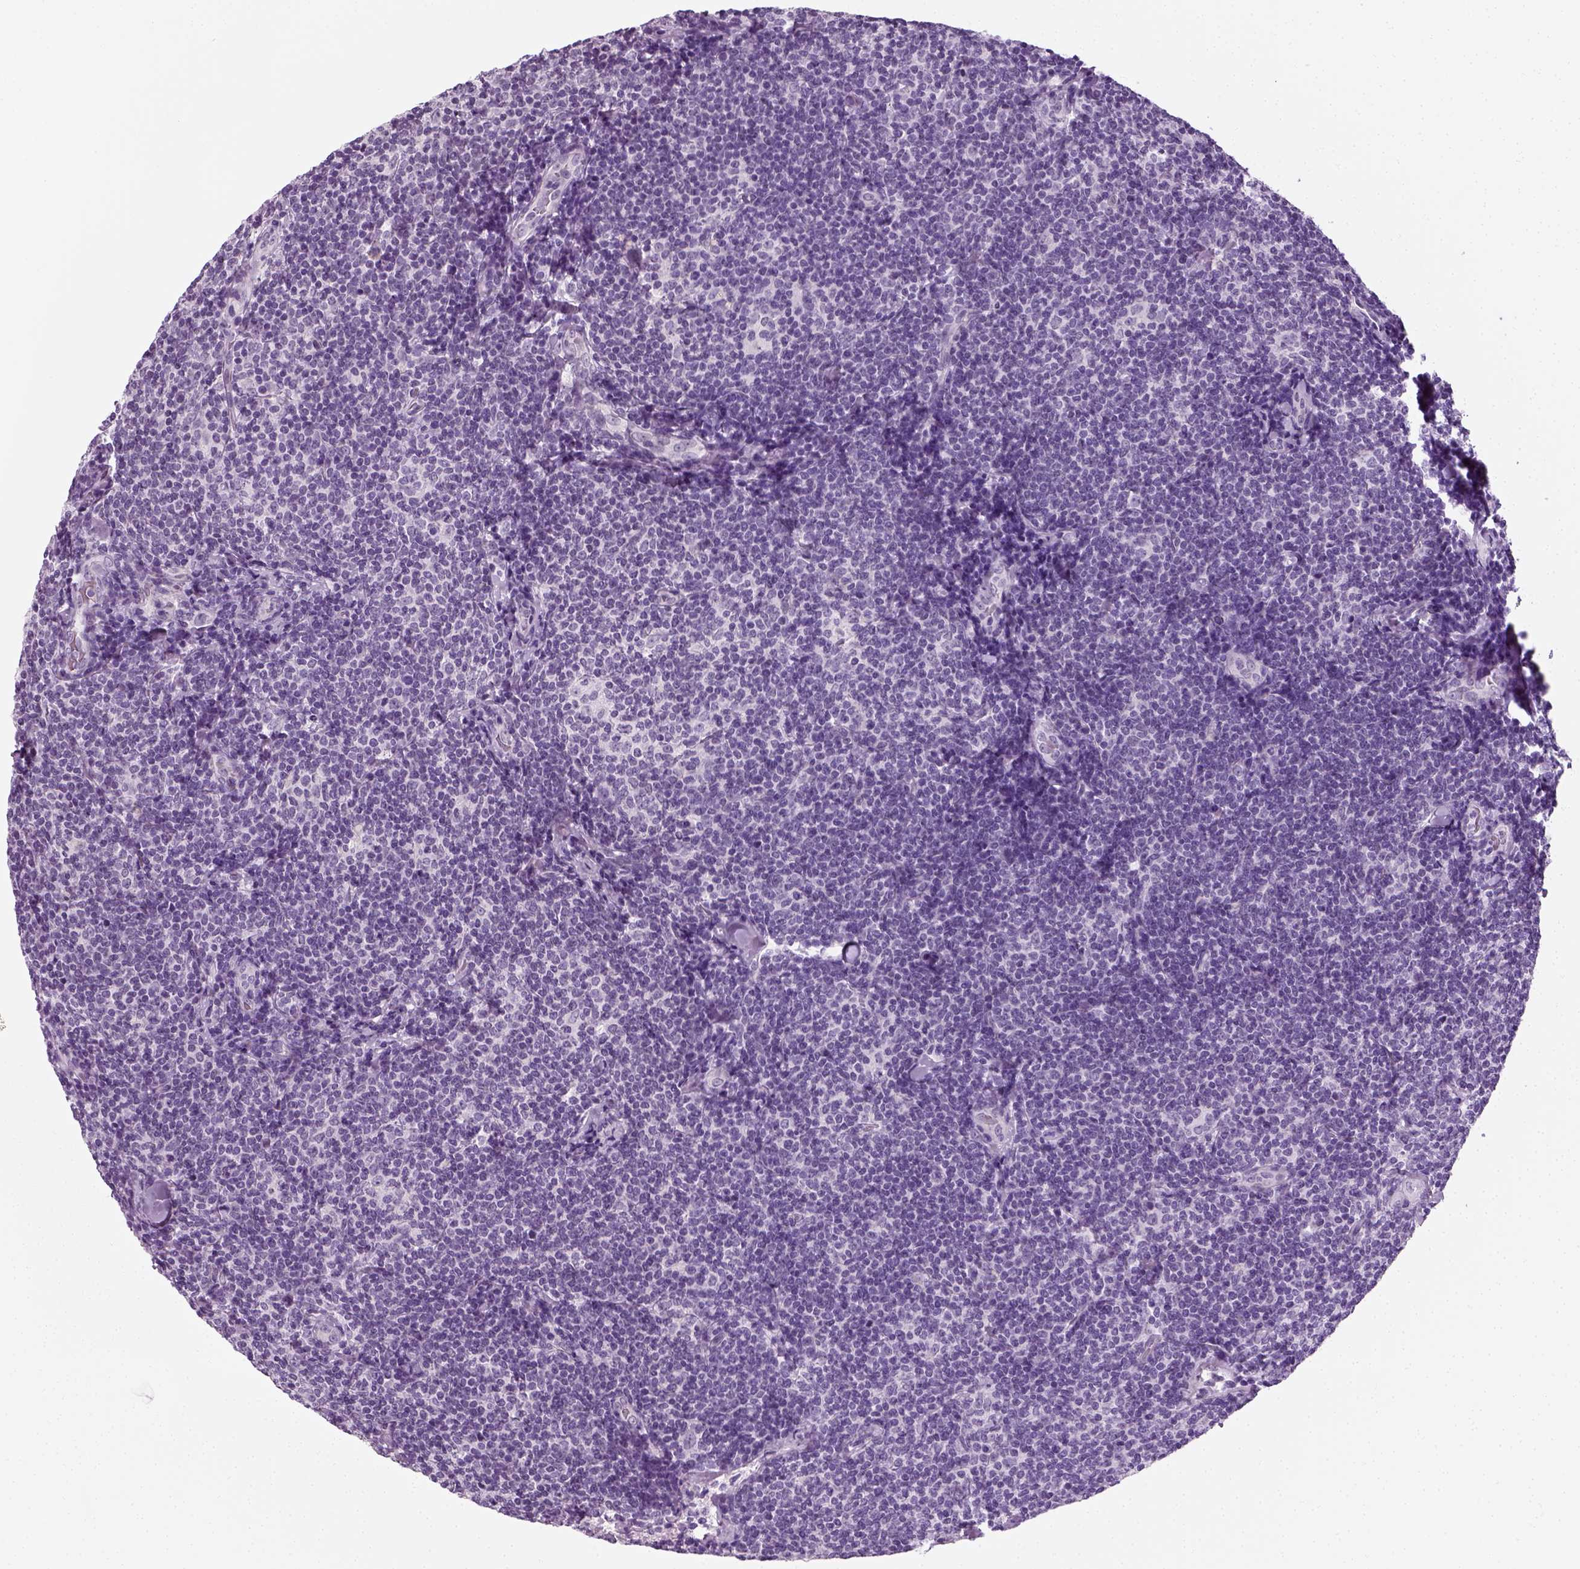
{"staining": {"intensity": "negative", "quantity": "none", "location": "none"}, "tissue": "lymphoma", "cell_type": "Tumor cells", "image_type": "cancer", "snomed": [{"axis": "morphology", "description": "Malignant lymphoma, non-Hodgkin's type, Low grade"}, {"axis": "topography", "description": "Lymph node"}], "caption": "This is an immunohistochemistry (IHC) image of human malignant lymphoma, non-Hodgkin's type (low-grade). There is no positivity in tumor cells.", "gene": "SPATA31E1", "patient": {"sex": "female", "age": 56}}